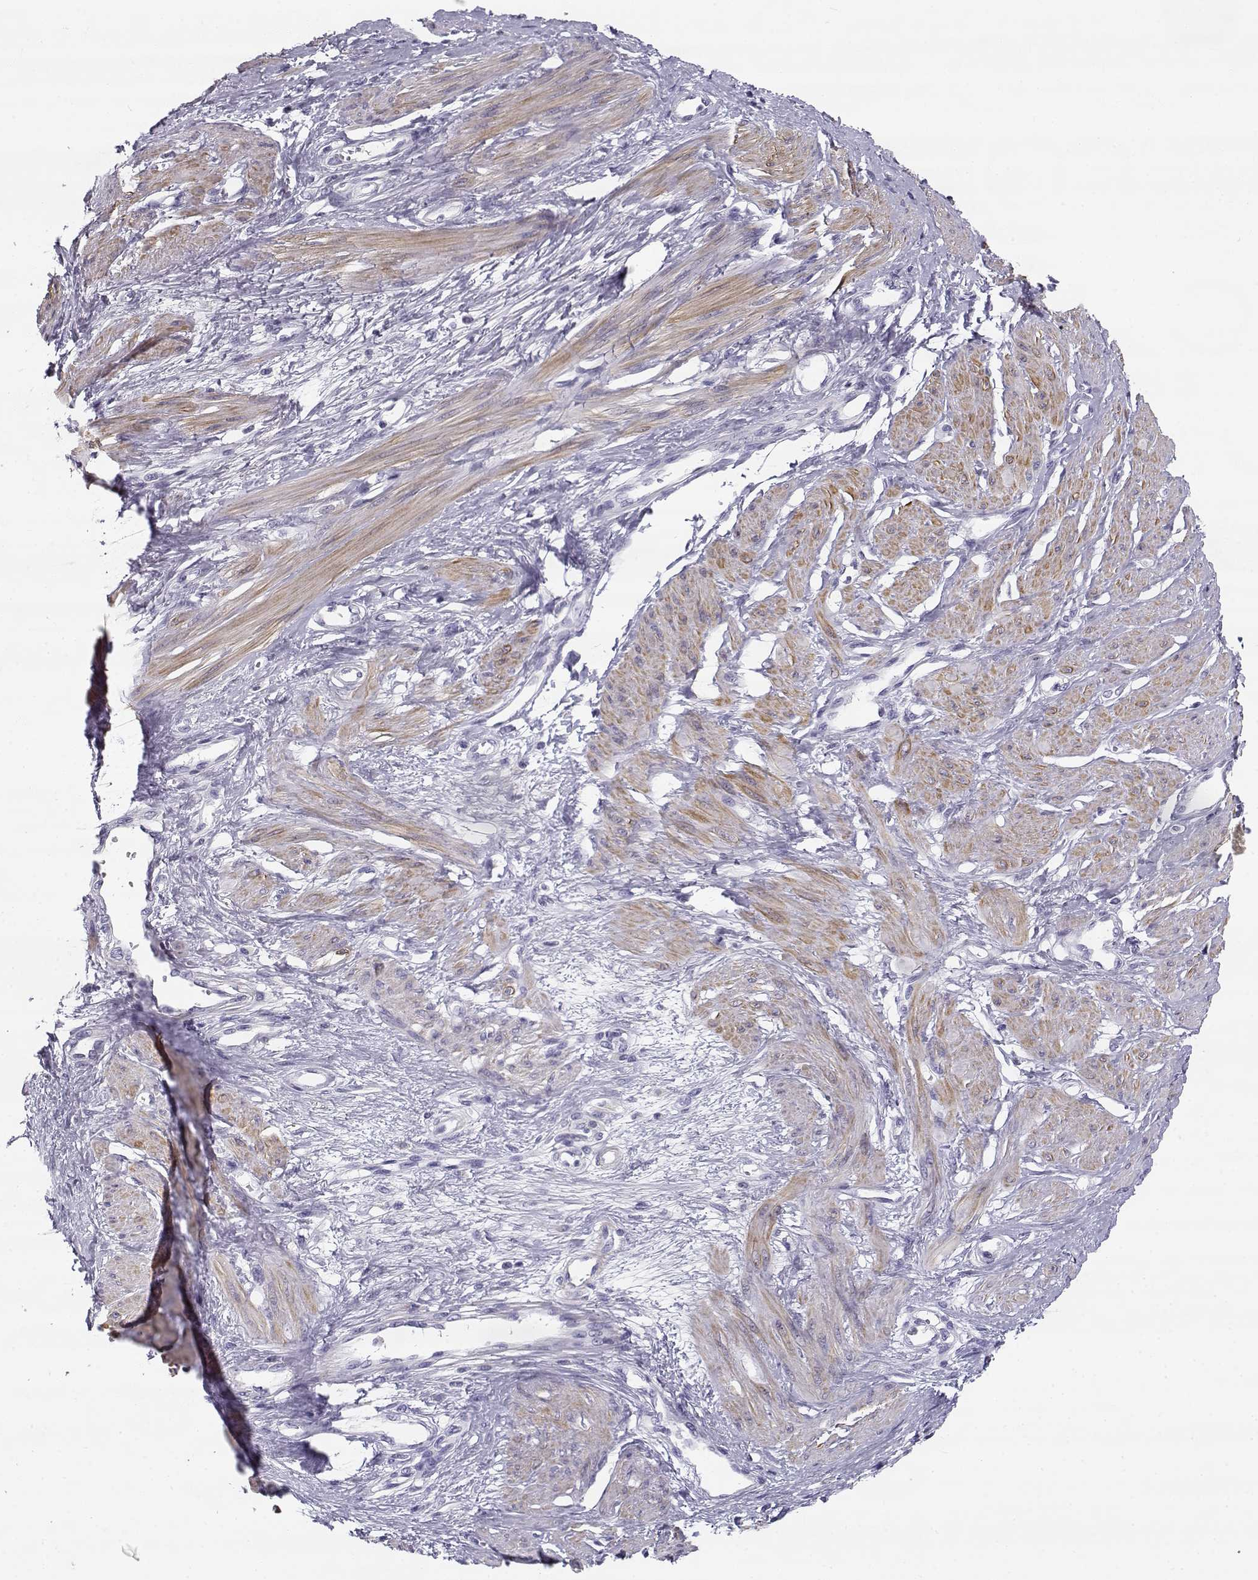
{"staining": {"intensity": "moderate", "quantity": "25%-75%", "location": "cytoplasmic/membranous"}, "tissue": "smooth muscle", "cell_type": "Smooth muscle cells", "image_type": "normal", "snomed": [{"axis": "morphology", "description": "Normal tissue, NOS"}, {"axis": "topography", "description": "Smooth muscle"}, {"axis": "topography", "description": "Uterus"}], "caption": "This photomicrograph exhibits benign smooth muscle stained with immunohistochemistry to label a protein in brown. The cytoplasmic/membranous of smooth muscle cells show moderate positivity for the protein. Nuclei are counter-stained blue.", "gene": "CREB3L3", "patient": {"sex": "female", "age": 39}}